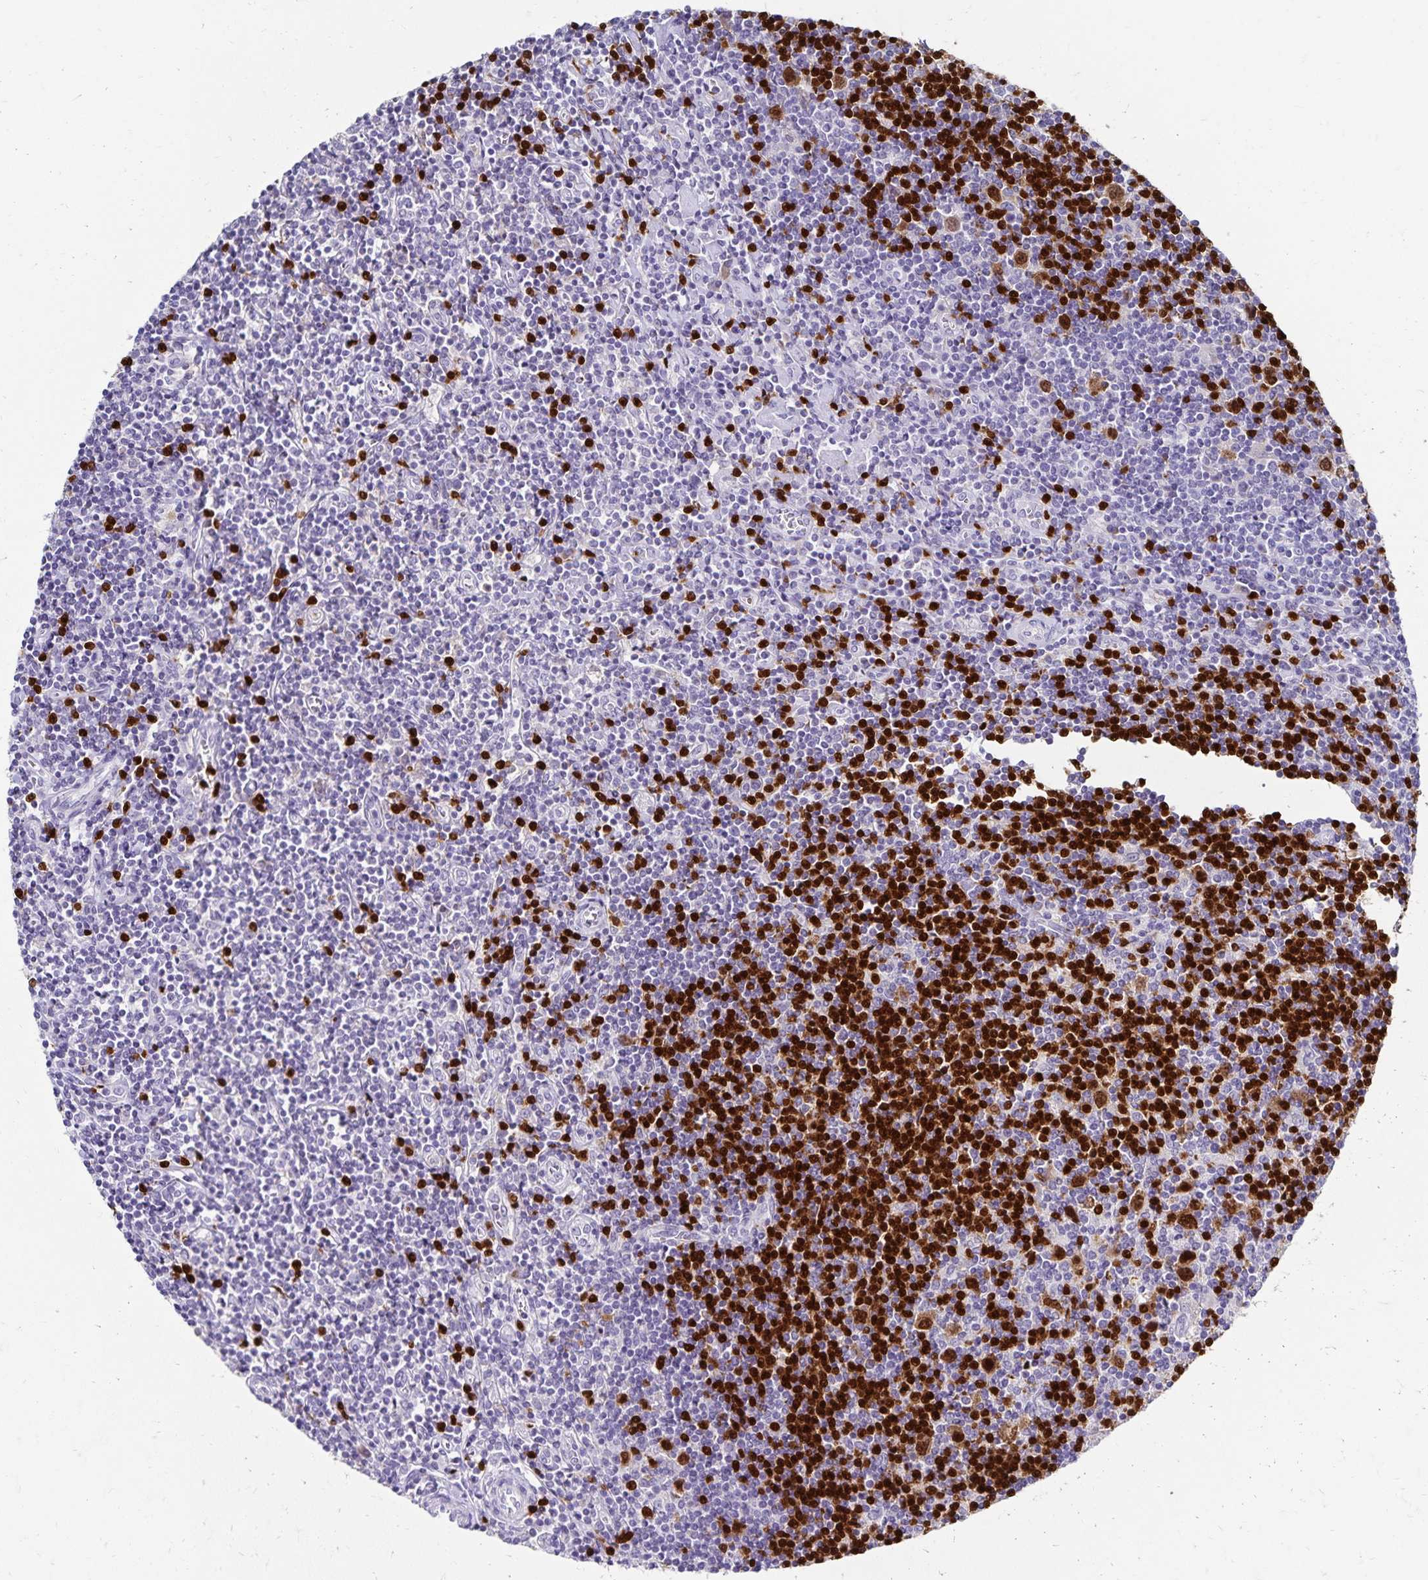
{"staining": {"intensity": "moderate", "quantity": "<25%", "location": "nuclear"}, "tissue": "lymphoma", "cell_type": "Tumor cells", "image_type": "cancer", "snomed": [{"axis": "morphology", "description": "Hodgkin's disease, NOS"}, {"axis": "topography", "description": "Lymph node"}], "caption": "An IHC micrograph of tumor tissue is shown. Protein staining in brown labels moderate nuclear positivity in Hodgkin's disease within tumor cells.", "gene": "PAX5", "patient": {"sex": "male", "age": 40}}